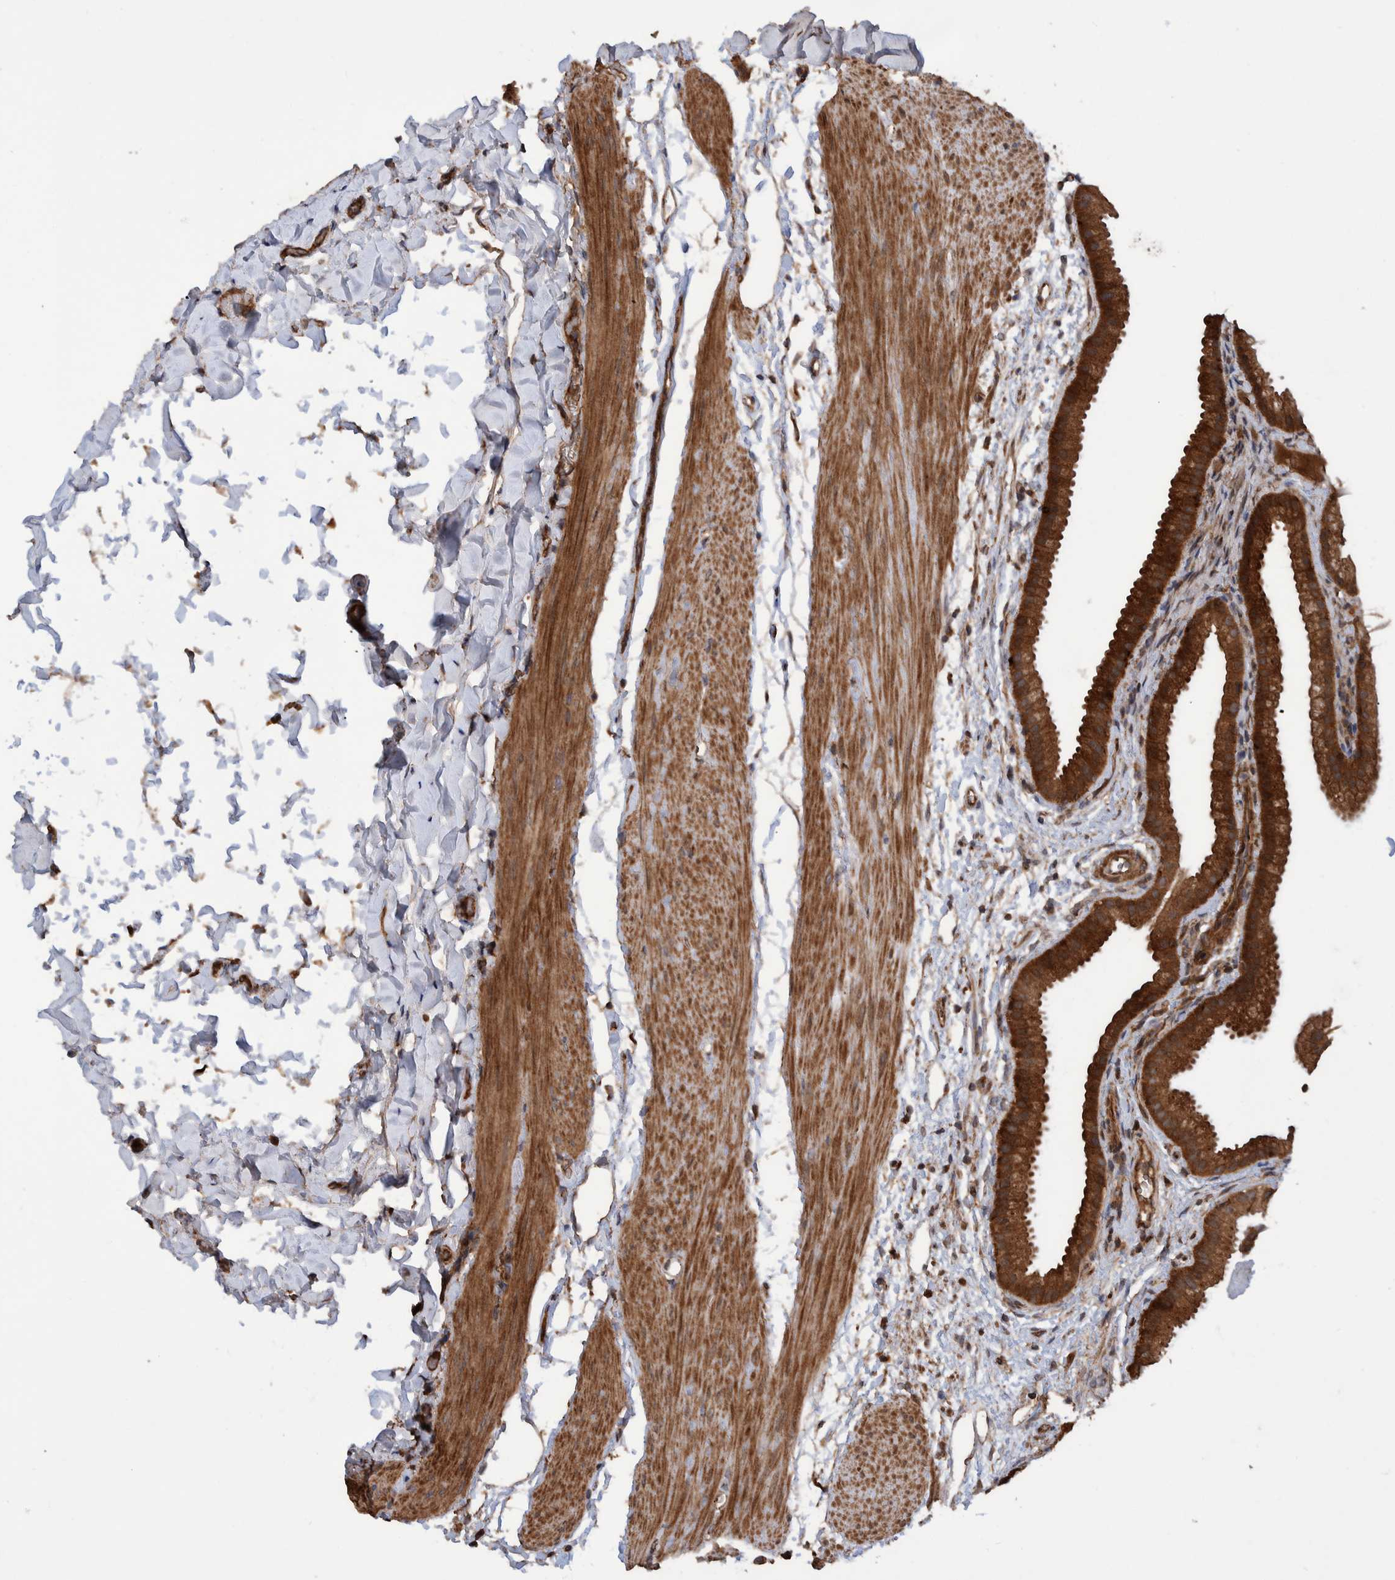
{"staining": {"intensity": "strong", "quantity": ">75%", "location": "cytoplasmic/membranous"}, "tissue": "gallbladder", "cell_type": "Glandular cells", "image_type": "normal", "snomed": [{"axis": "morphology", "description": "Normal tissue, NOS"}, {"axis": "topography", "description": "Gallbladder"}], "caption": "Immunohistochemical staining of normal gallbladder shows >75% levels of strong cytoplasmic/membranous protein positivity in about >75% of glandular cells.", "gene": "VBP1", "patient": {"sex": "female", "age": 64}}